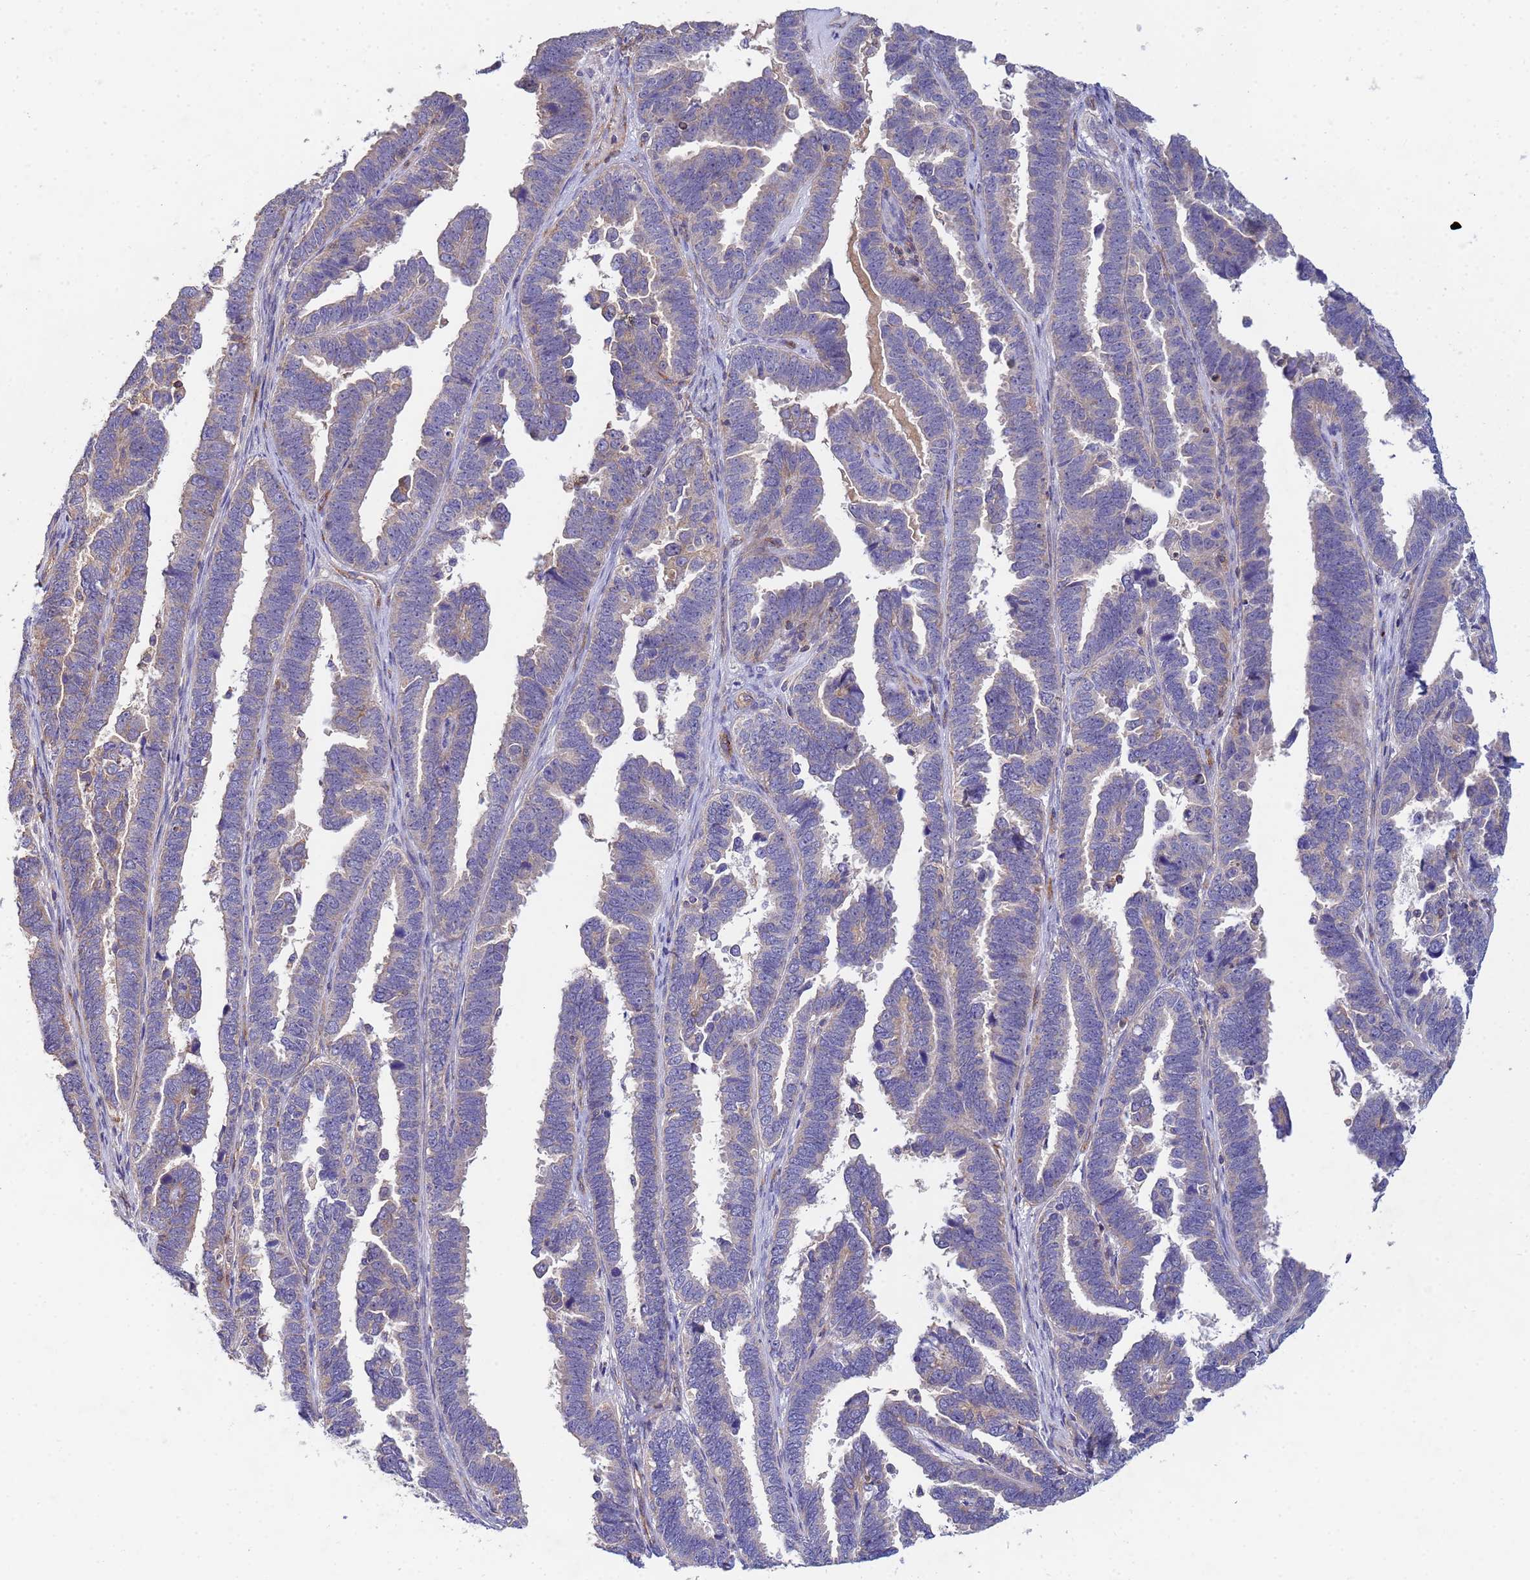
{"staining": {"intensity": "negative", "quantity": "none", "location": "none"}, "tissue": "endometrial cancer", "cell_type": "Tumor cells", "image_type": "cancer", "snomed": [{"axis": "morphology", "description": "Adenocarcinoma, NOS"}, {"axis": "topography", "description": "Endometrium"}], "caption": "Tumor cells are negative for protein expression in human endometrial cancer.", "gene": "CDC34", "patient": {"sex": "female", "age": 75}}